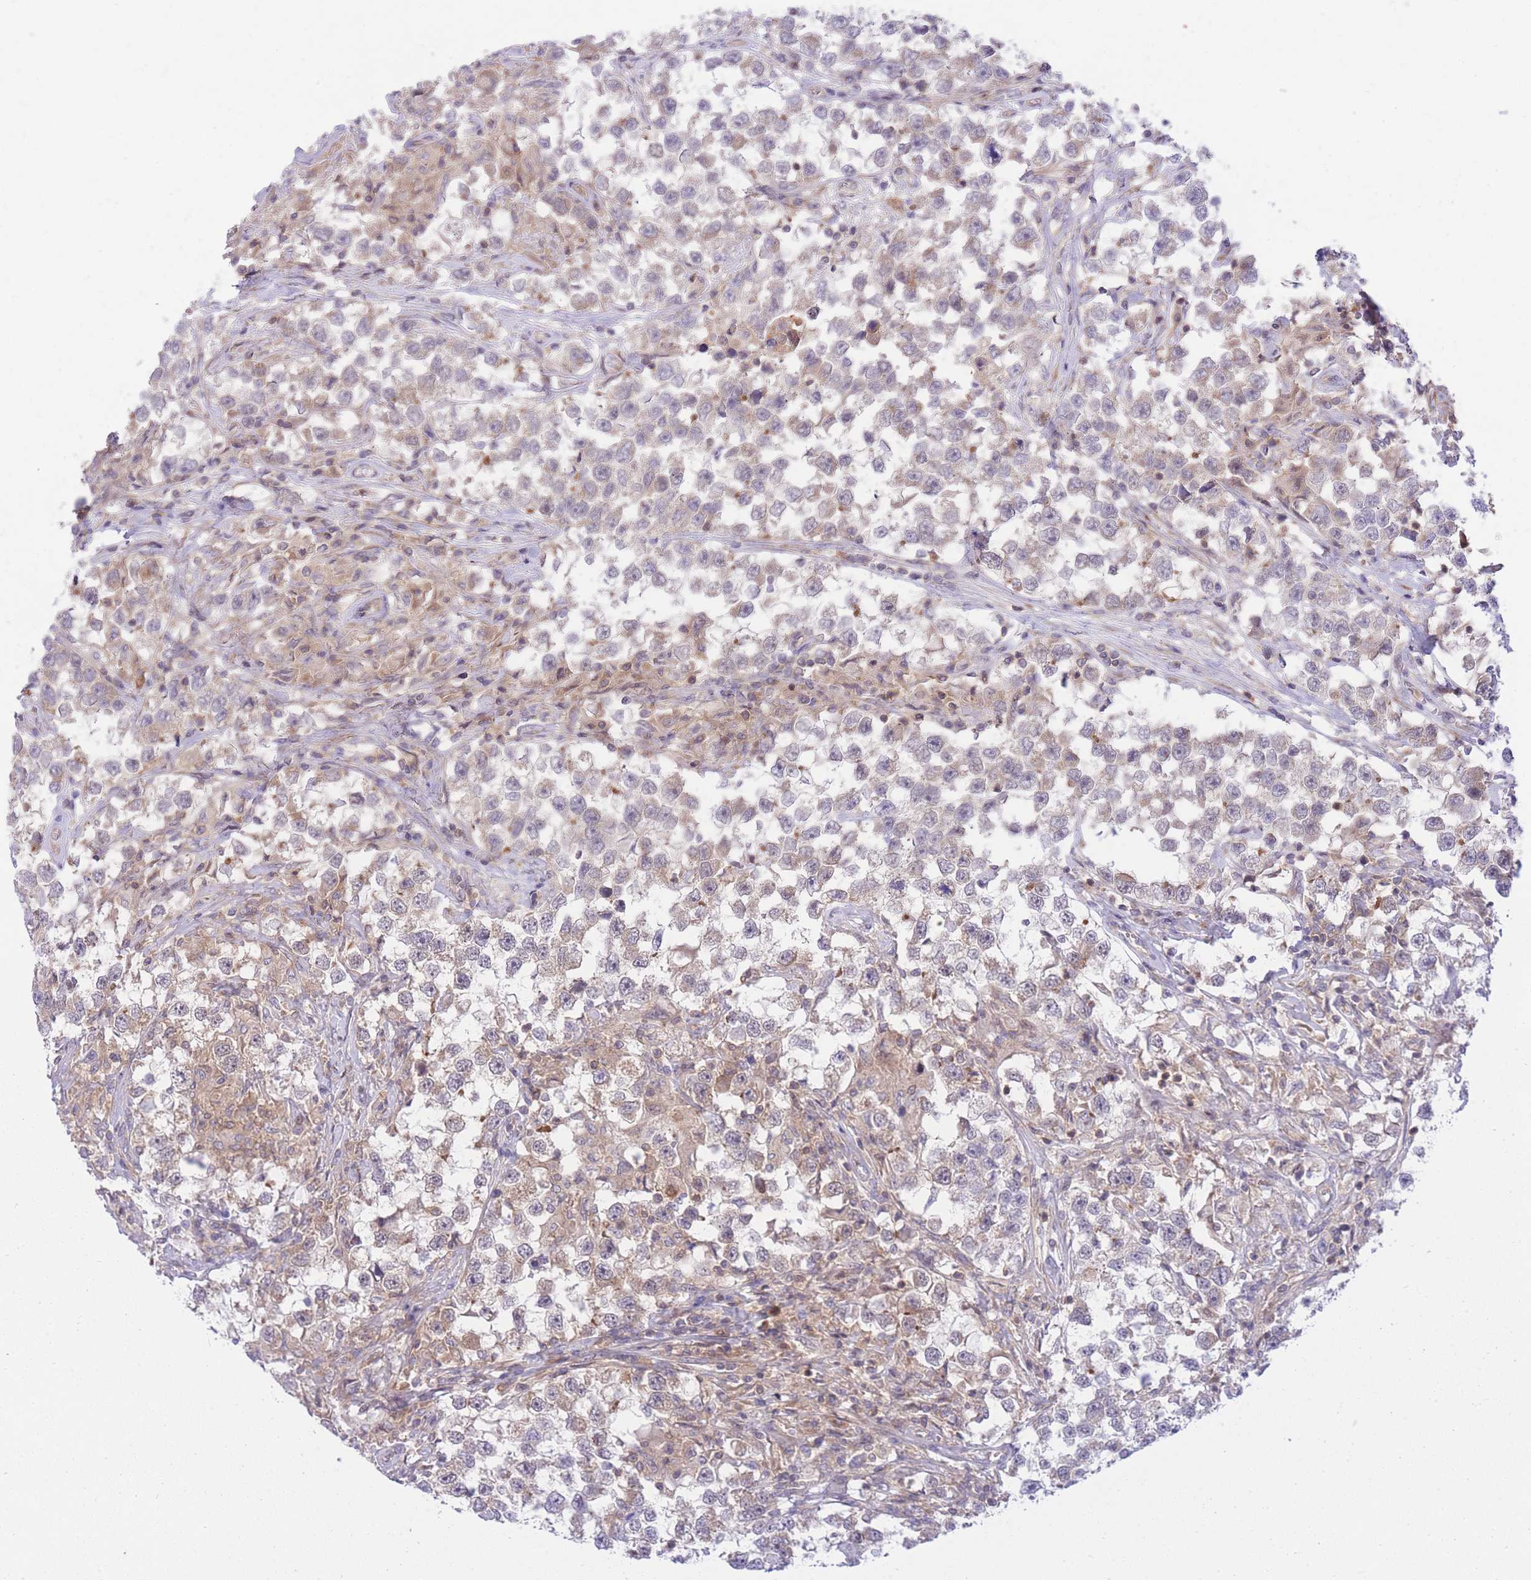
{"staining": {"intensity": "moderate", "quantity": "25%-75%", "location": "cytoplasmic/membranous"}, "tissue": "testis cancer", "cell_type": "Tumor cells", "image_type": "cancer", "snomed": [{"axis": "morphology", "description": "Seminoma, NOS"}, {"axis": "topography", "description": "Testis"}], "caption": "Testis cancer (seminoma) was stained to show a protein in brown. There is medium levels of moderate cytoplasmic/membranous staining in approximately 25%-75% of tumor cells. (Stains: DAB in brown, nuclei in blue, Microscopy: brightfield microscopy at high magnification).", "gene": "EIF2B2", "patient": {"sex": "male", "age": 46}}